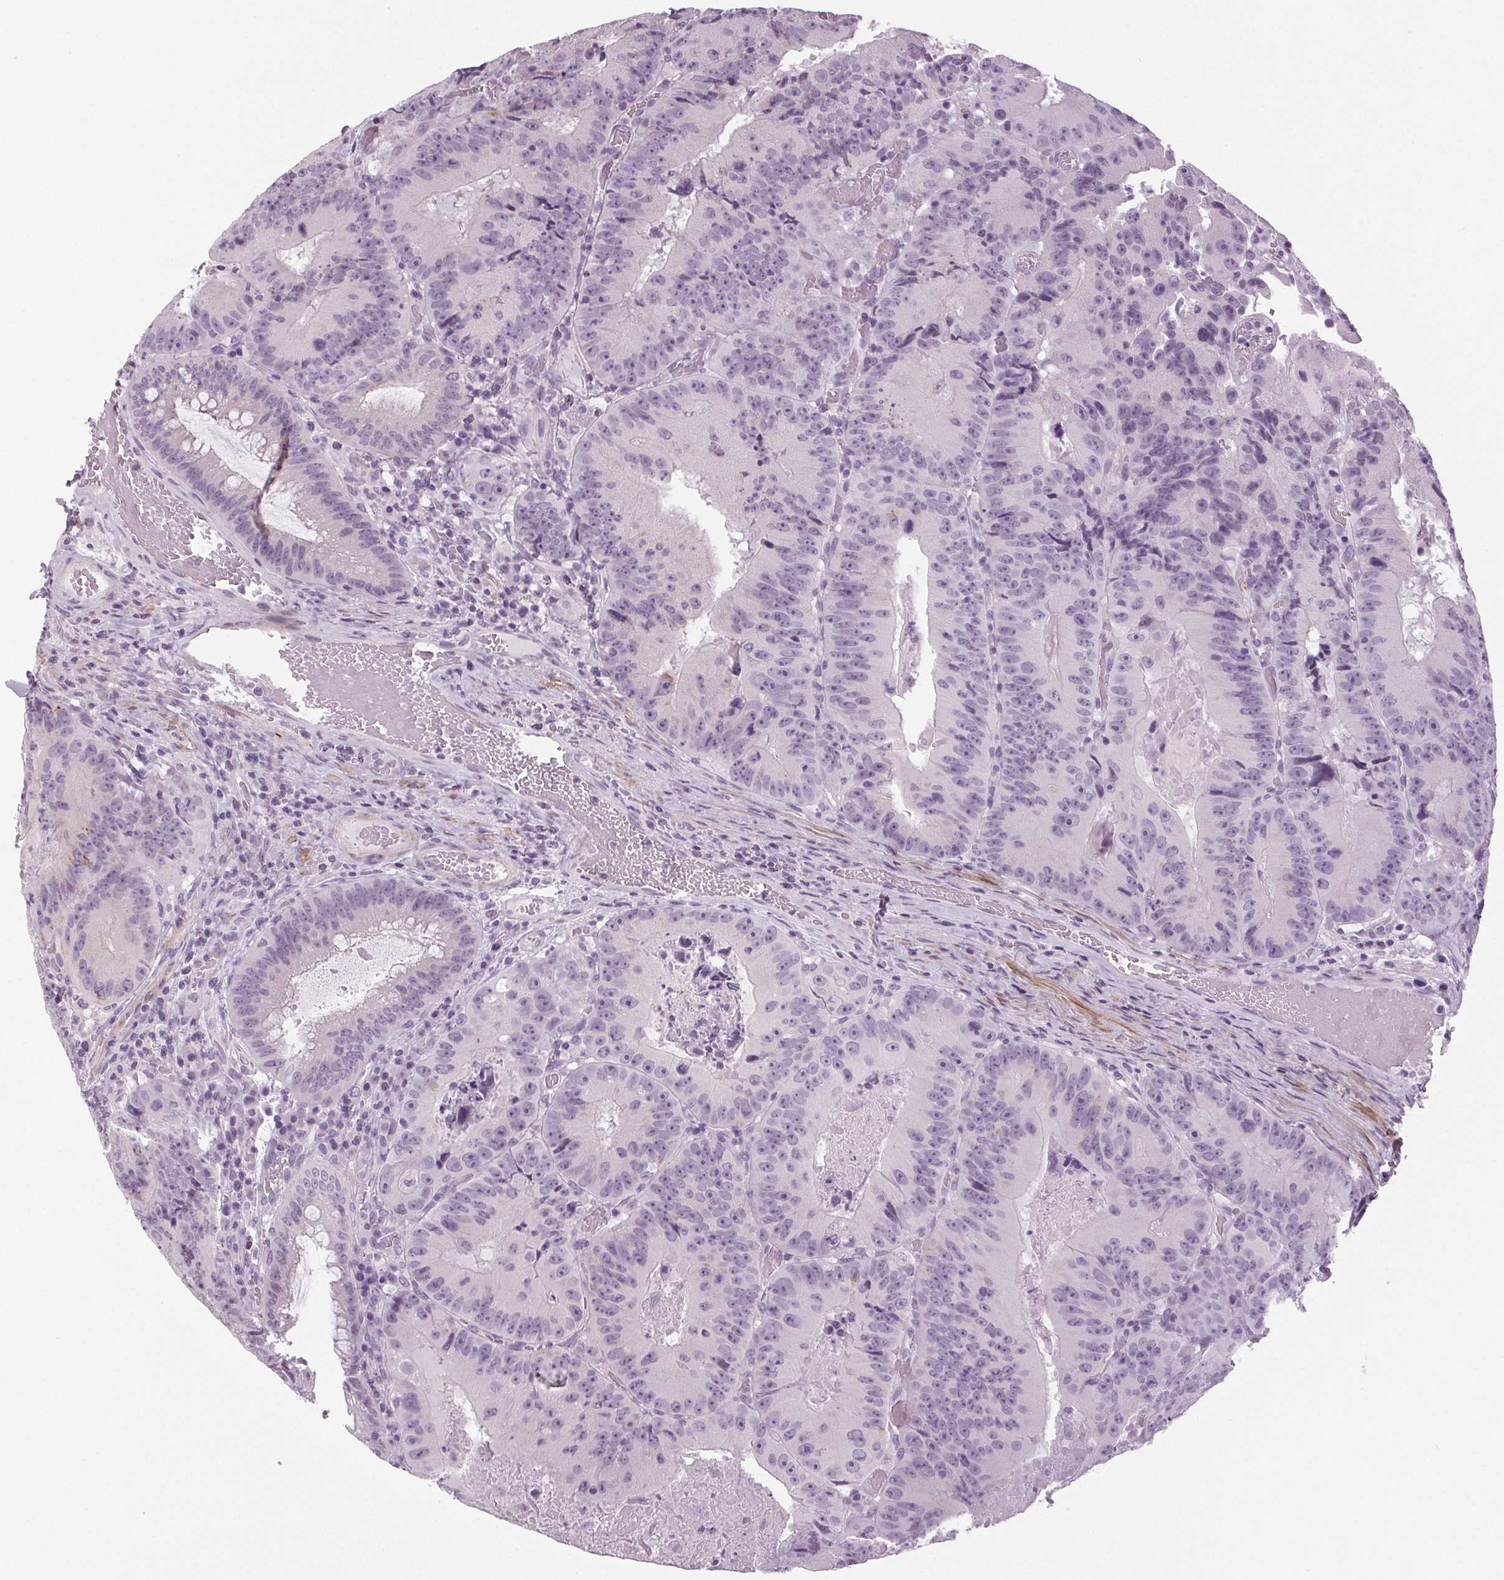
{"staining": {"intensity": "negative", "quantity": "none", "location": "none"}, "tissue": "colorectal cancer", "cell_type": "Tumor cells", "image_type": "cancer", "snomed": [{"axis": "morphology", "description": "Adenocarcinoma, NOS"}, {"axis": "topography", "description": "Colon"}], "caption": "This is an immunohistochemistry histopathology image of colorectal adenocarcinoma. There is no staining in tumor cells.", "gene": "DNAH12", "patient": {"sex": "female", "age": 86}}